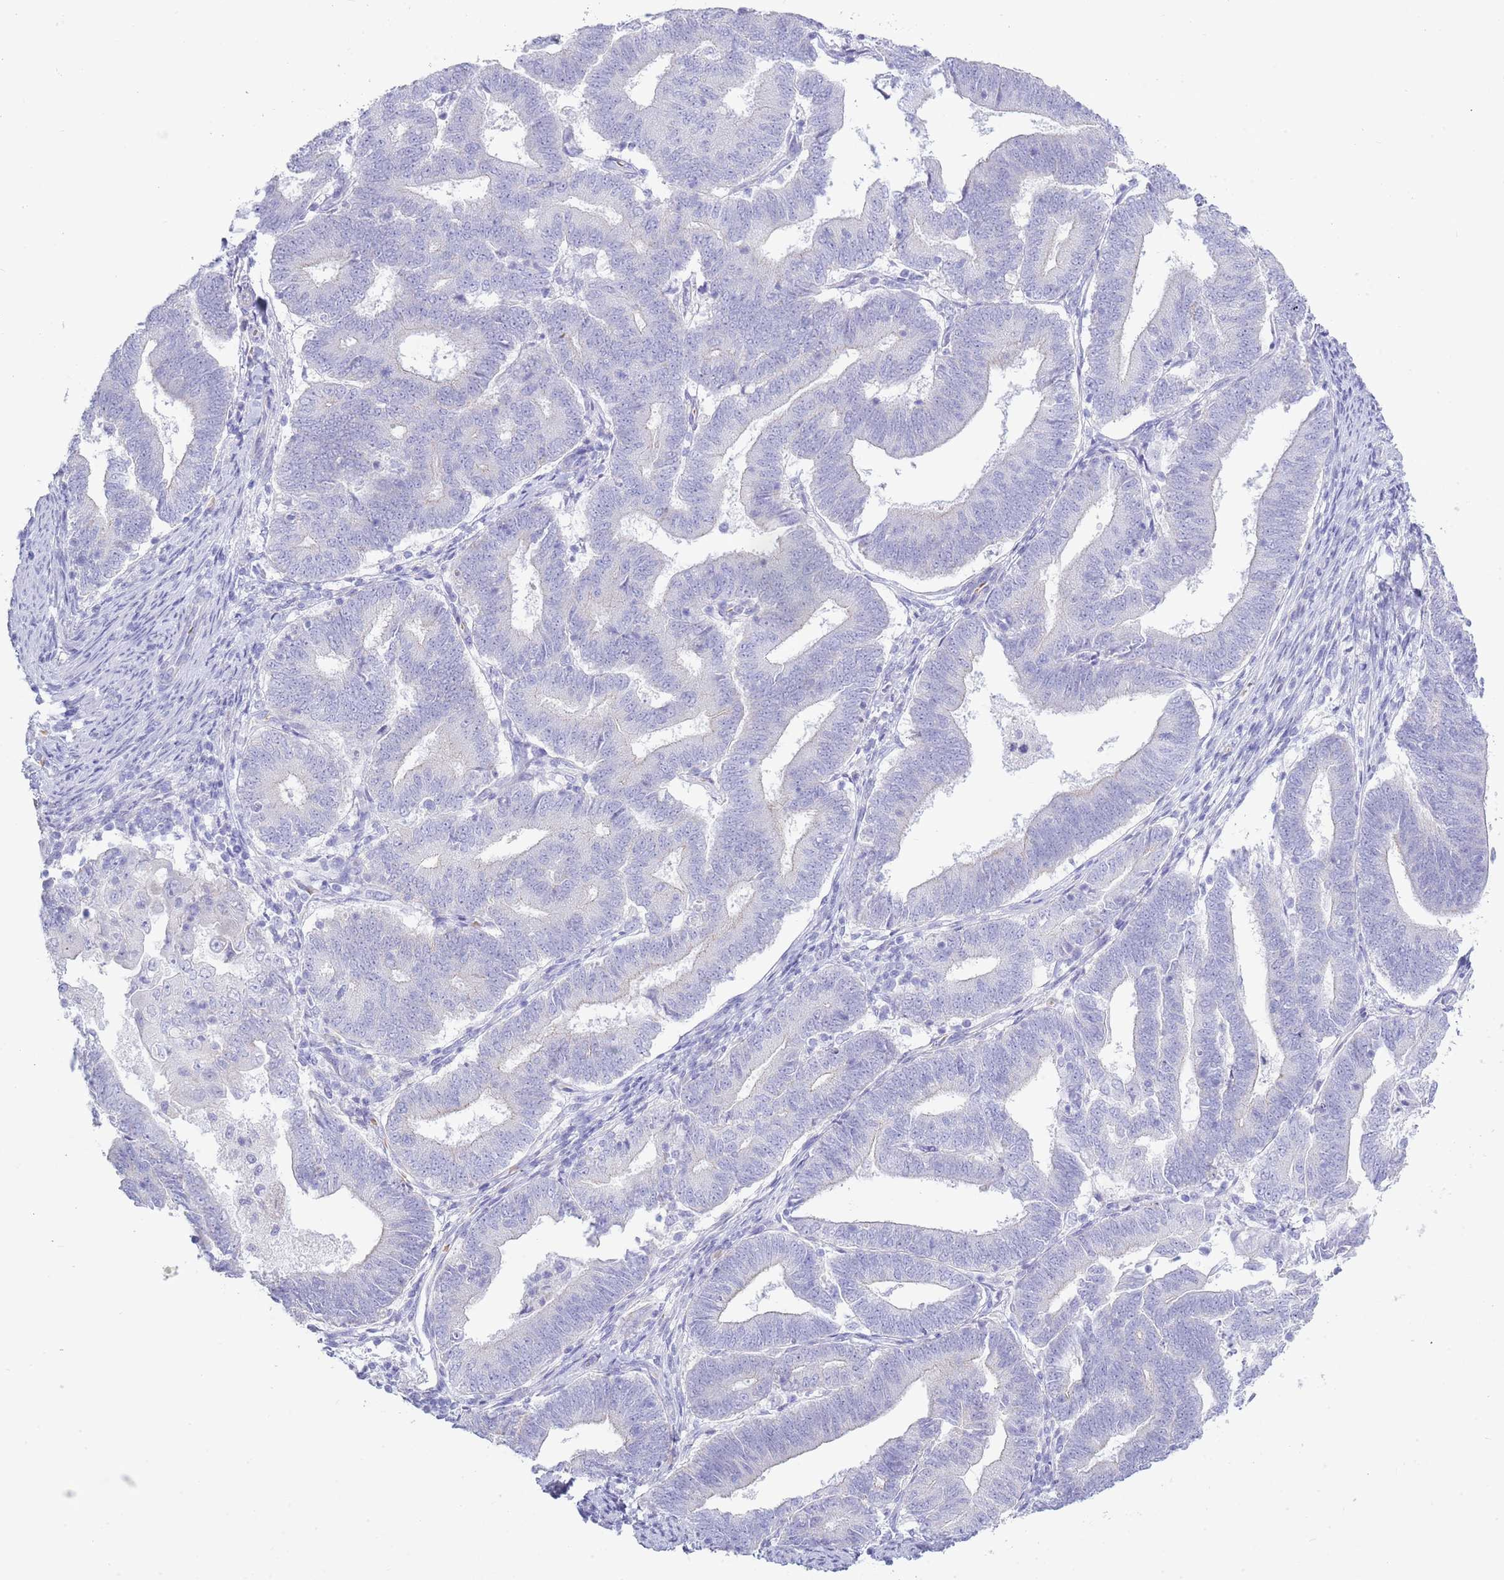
{"staining": {"intensity": "negative", "quantity": "none", "location": "none"}, "tissue": "endometrial cancer", "cell_type": "Tumor cells", "image_type": "cancer", "snomed": [{"axis": "morphology", "description": "Adenocarcinoma, NOS"}, {"axis": "topography", "description": "Endometrium"}], "caption": "Immunohistochemical staining of endometrial cancer reveals no significant positivity in tumor cells. (DAB (3,3'-diaminobenzidine) IHC with hematoxylin counter stain).", "gene": "ACR", "patient": {"sex": "female", "age": 70}}